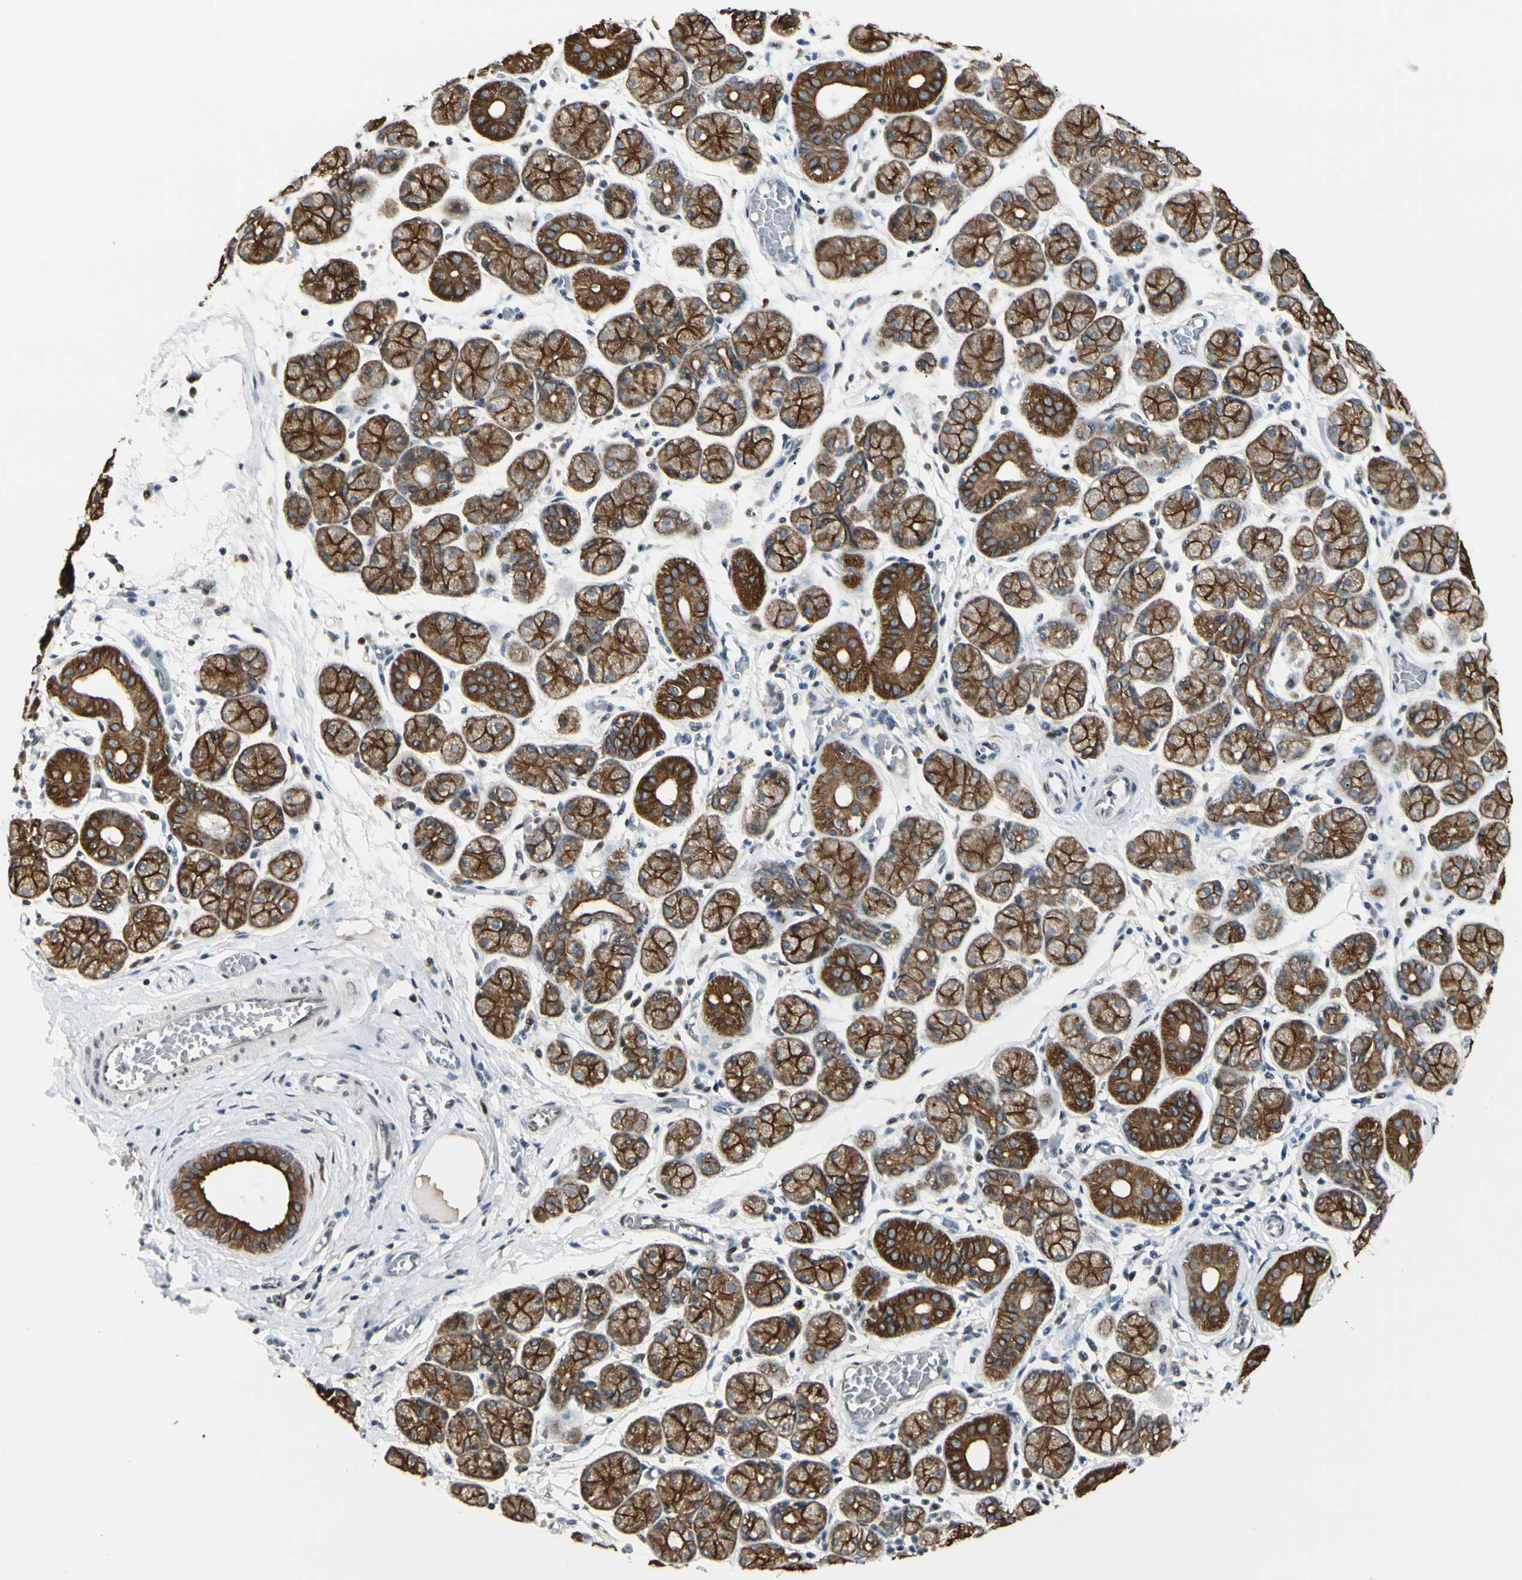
{"staining": {"intensity": "strong", "quantity": ">75%", "location": "cytoplasmic/membranous"}, "tissue": "salivary gland", "cell_type": "Glandular cells", "image_type": "normal", "snomed": [{"axis": "morphology", "description": "Normal tissue, NOS"}, {"axis": "topography", "description": "Salivary gland"}], "caption": "Salivary gland stained for a protein (brown) exhibits strong cytoplasmic/membranous positive staining in approximately >75% of glandular cells.", "gene": "ATXN1", "patient": {"sex": "female", "age": 24}}